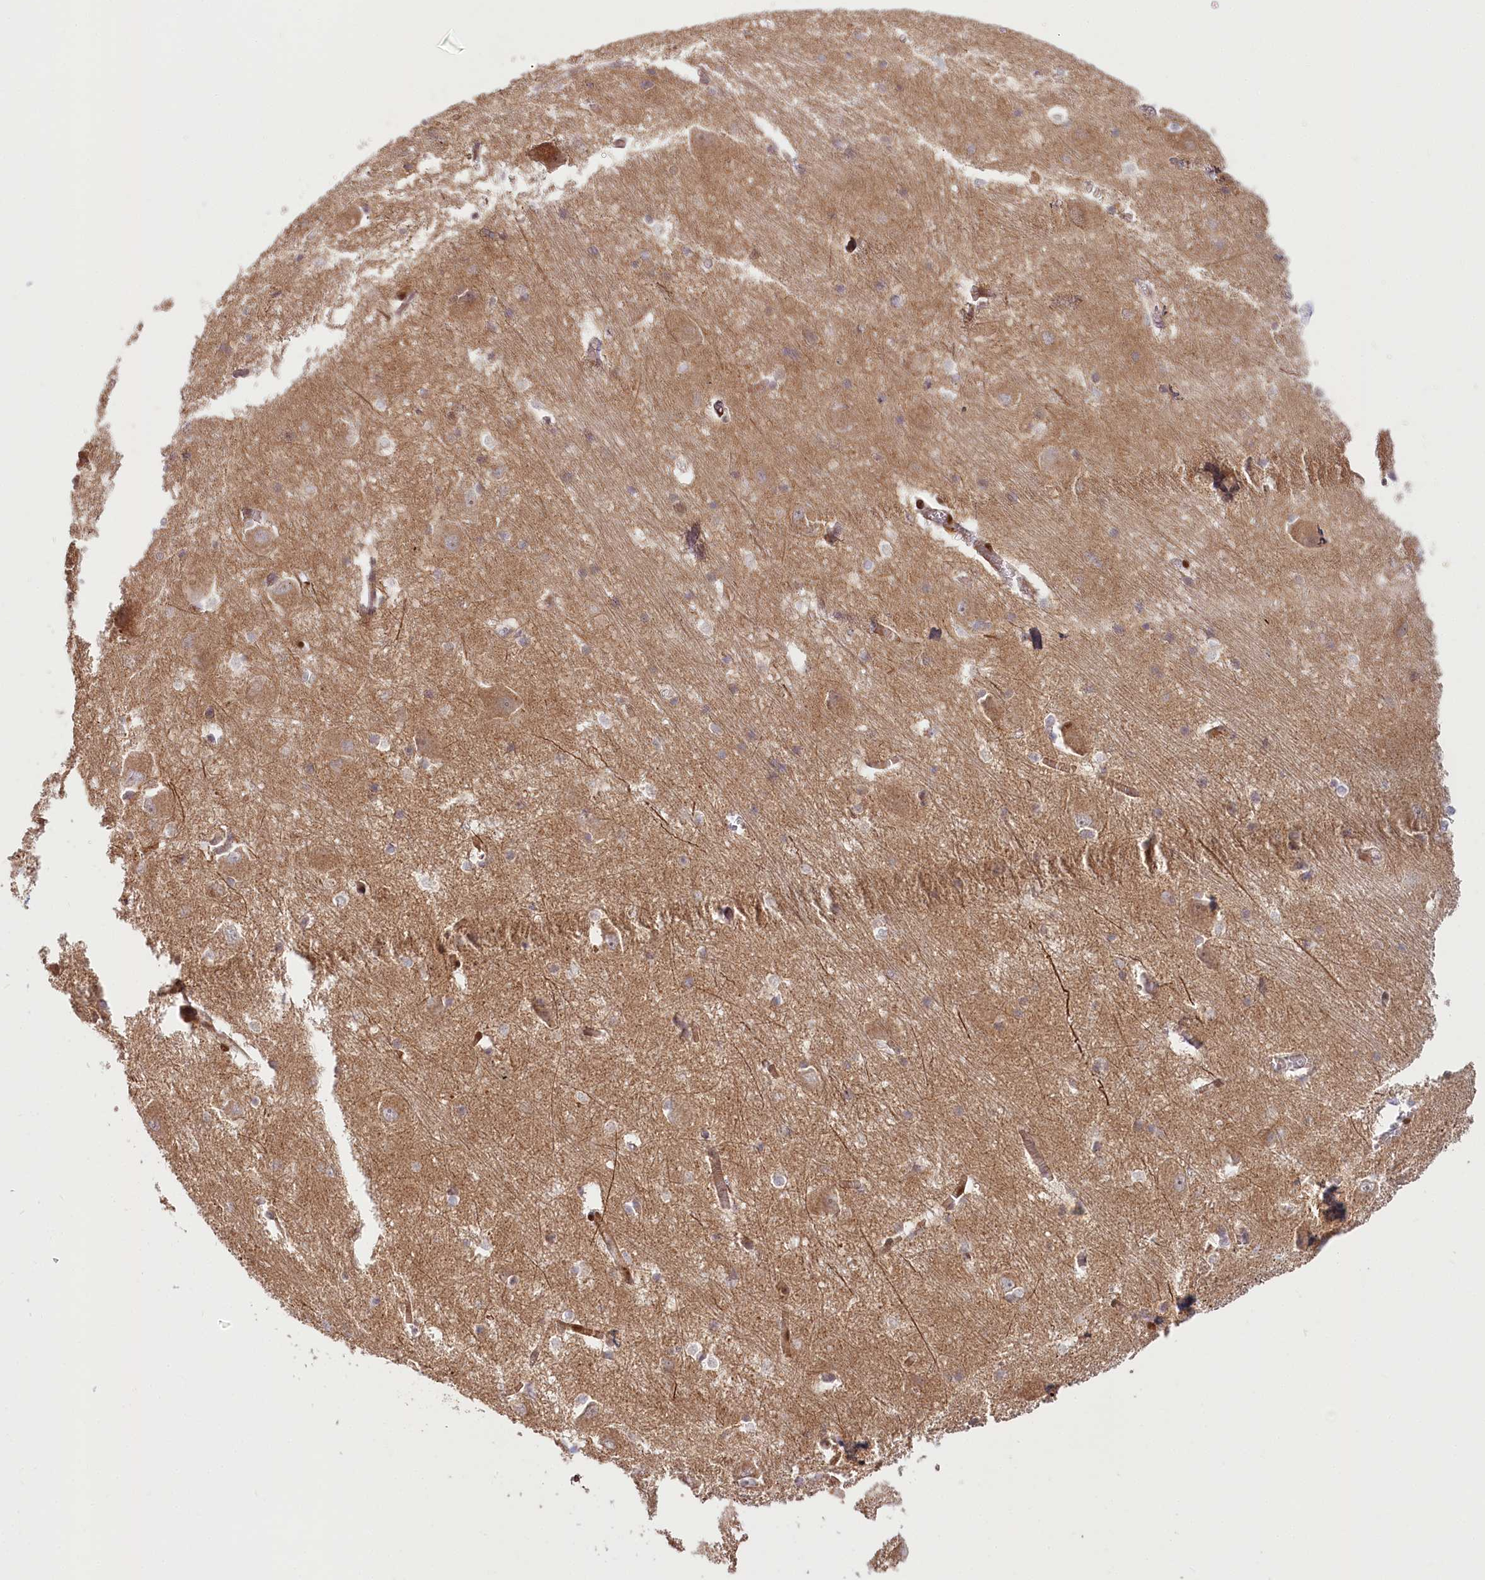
{"staining": {"intensity": "moderate", "quantity": "<25%", "location": "nuclear"}, "tissue": "caudate", "cell_type": "Glial cells", "image_type": "normal", "snomed": [{"axis": "morphology", "description": "Normal tissue, NOS"}, {"axis": "topography", "description": "Lateral ventricle wall"}], "caption": "DAB (3,3'-diaminobenzidine) immunohistochemical staining of normal human caudate reveals moderate nuclear protein positivity in about <25% of glial cells.", "gene": "CEP70", "patient": {"sex": "male", "age": 37}}